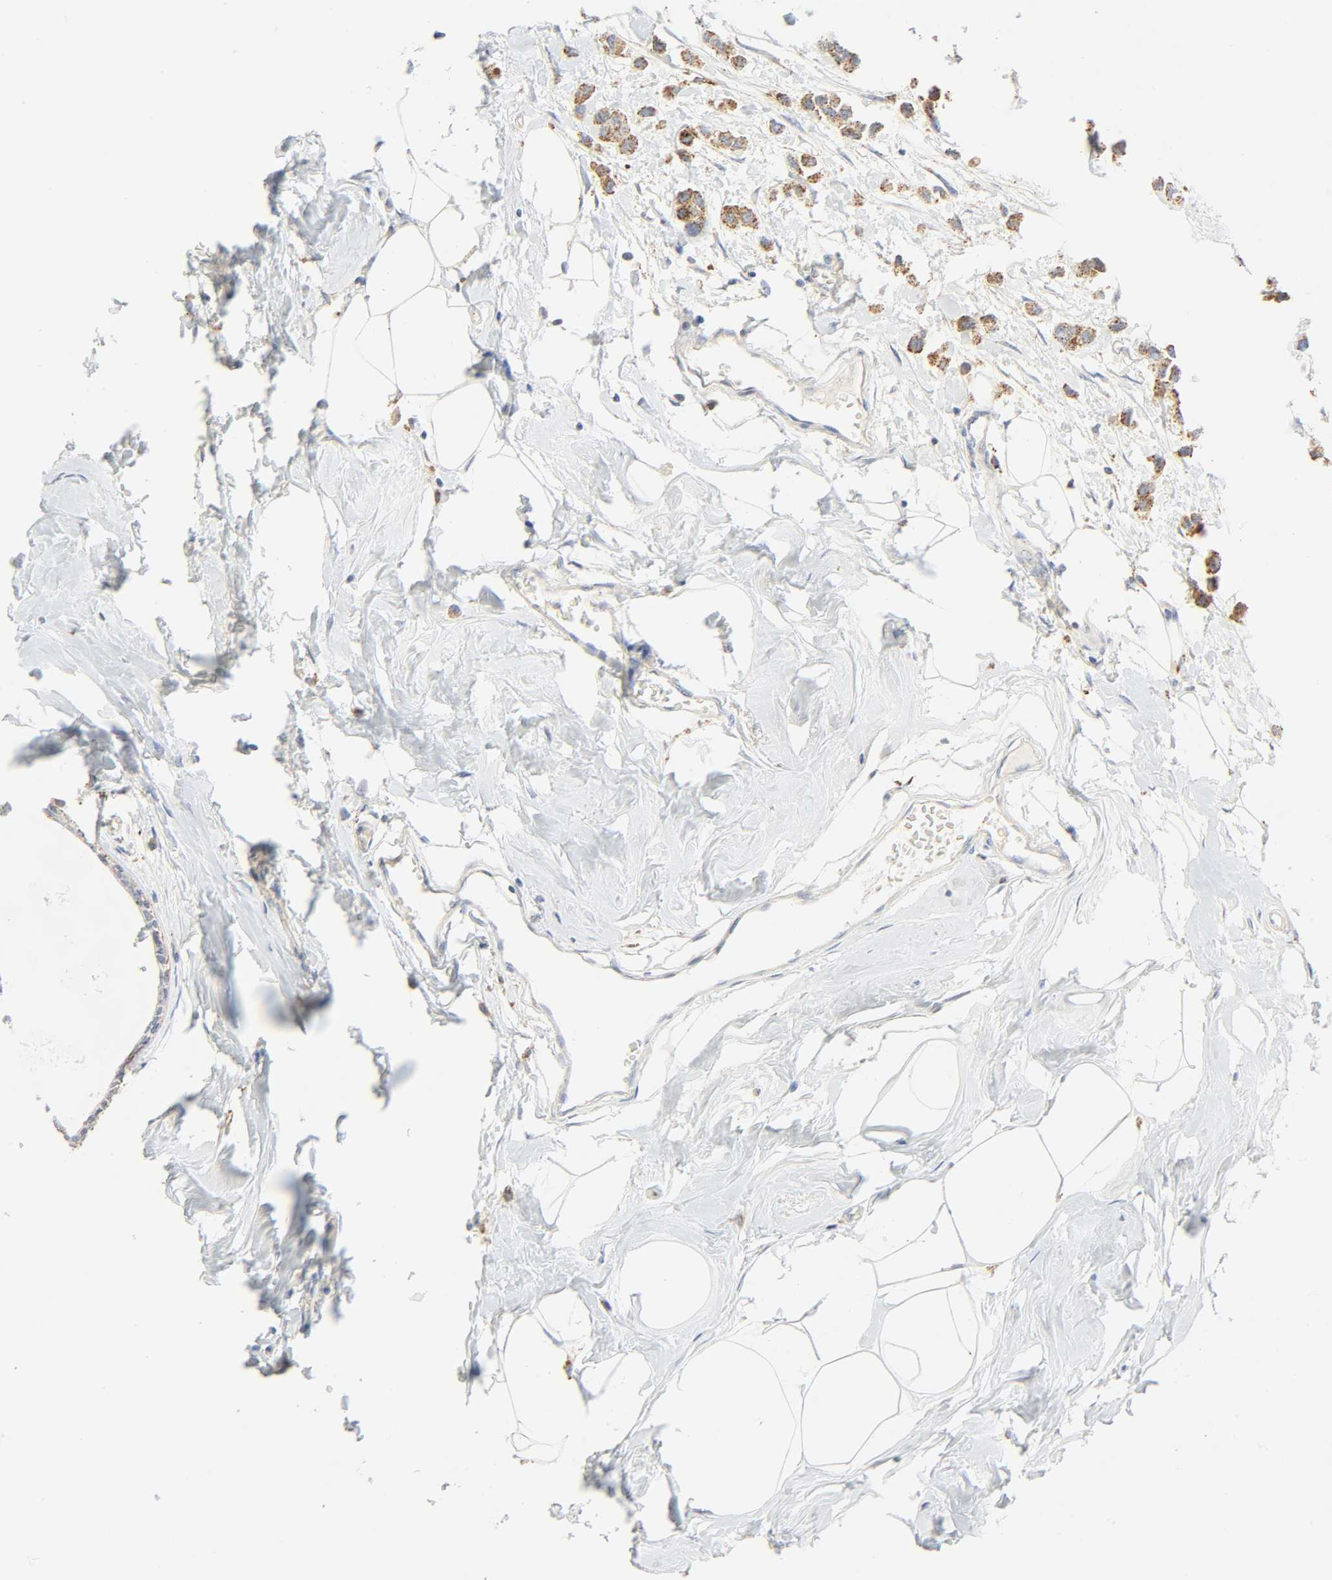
{"staining": {"intensity": "moderate", "quantity": ">75%", "location": "cytoplasmic/membranous"}, "tissue": "breast cancer", "cell_type": "Tumor cells", "image_type": "cancer", "snomed": [{"axis": "morphology", "description": "Lobular carcinoma"}, {"axis": "topography", "description": "Breast"}], "caption": "Breast cancer (lobular carcinoma) stained for a protein (brown) demonstrates moderate cytoplasmic/membranous positive staining in approximately >75% of tumor cells.", "gene": "CAMK2A", "patient": {"sex": "female", "age": 51}}